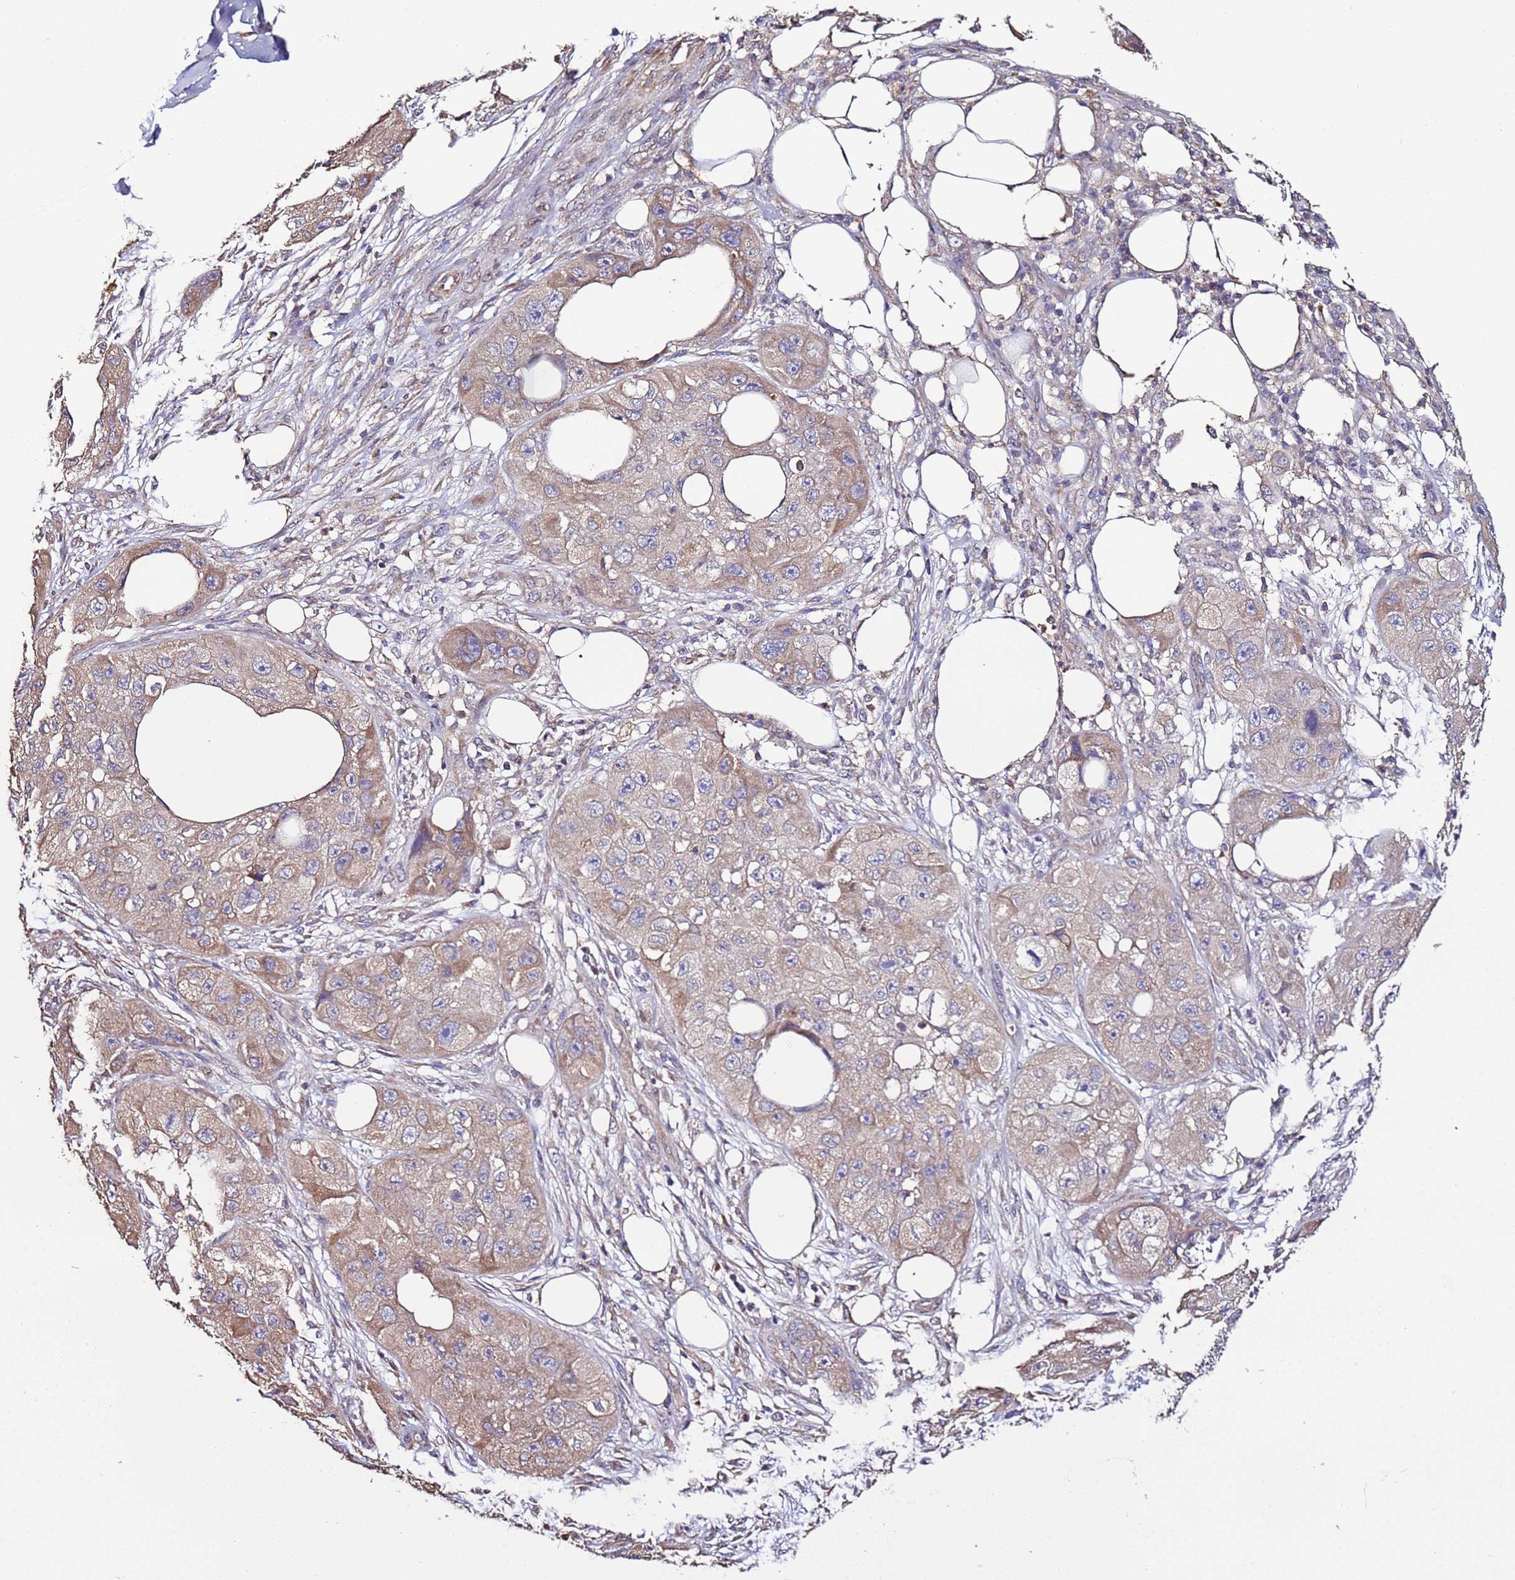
{"staining": {"intensity": "weak", "quantity": "25%-75%", "location": "cytoplasmic/membranous"}, "tissue": "skin cancer", "cell_type": "Tumor cells", "image_type": "cancer", "snomed": [{"axis": "morphology", "description": "Squamous cell carcinoma, NOS"}, {"axis": "topography", "description": "Skin"}, {"axis": "topography", "description": "Subcutis"}], "caption": "DAB (3,3'-diaminobenzidine) immunohistochemical staining of human skin squamous cell carcinoma exhibits weak cytoplasmic/membranous protein positivity in approximately 25%-75% of tumor cells.", "gene": "SLC41A3", "patient": {"sex": "male", "age": 73}}